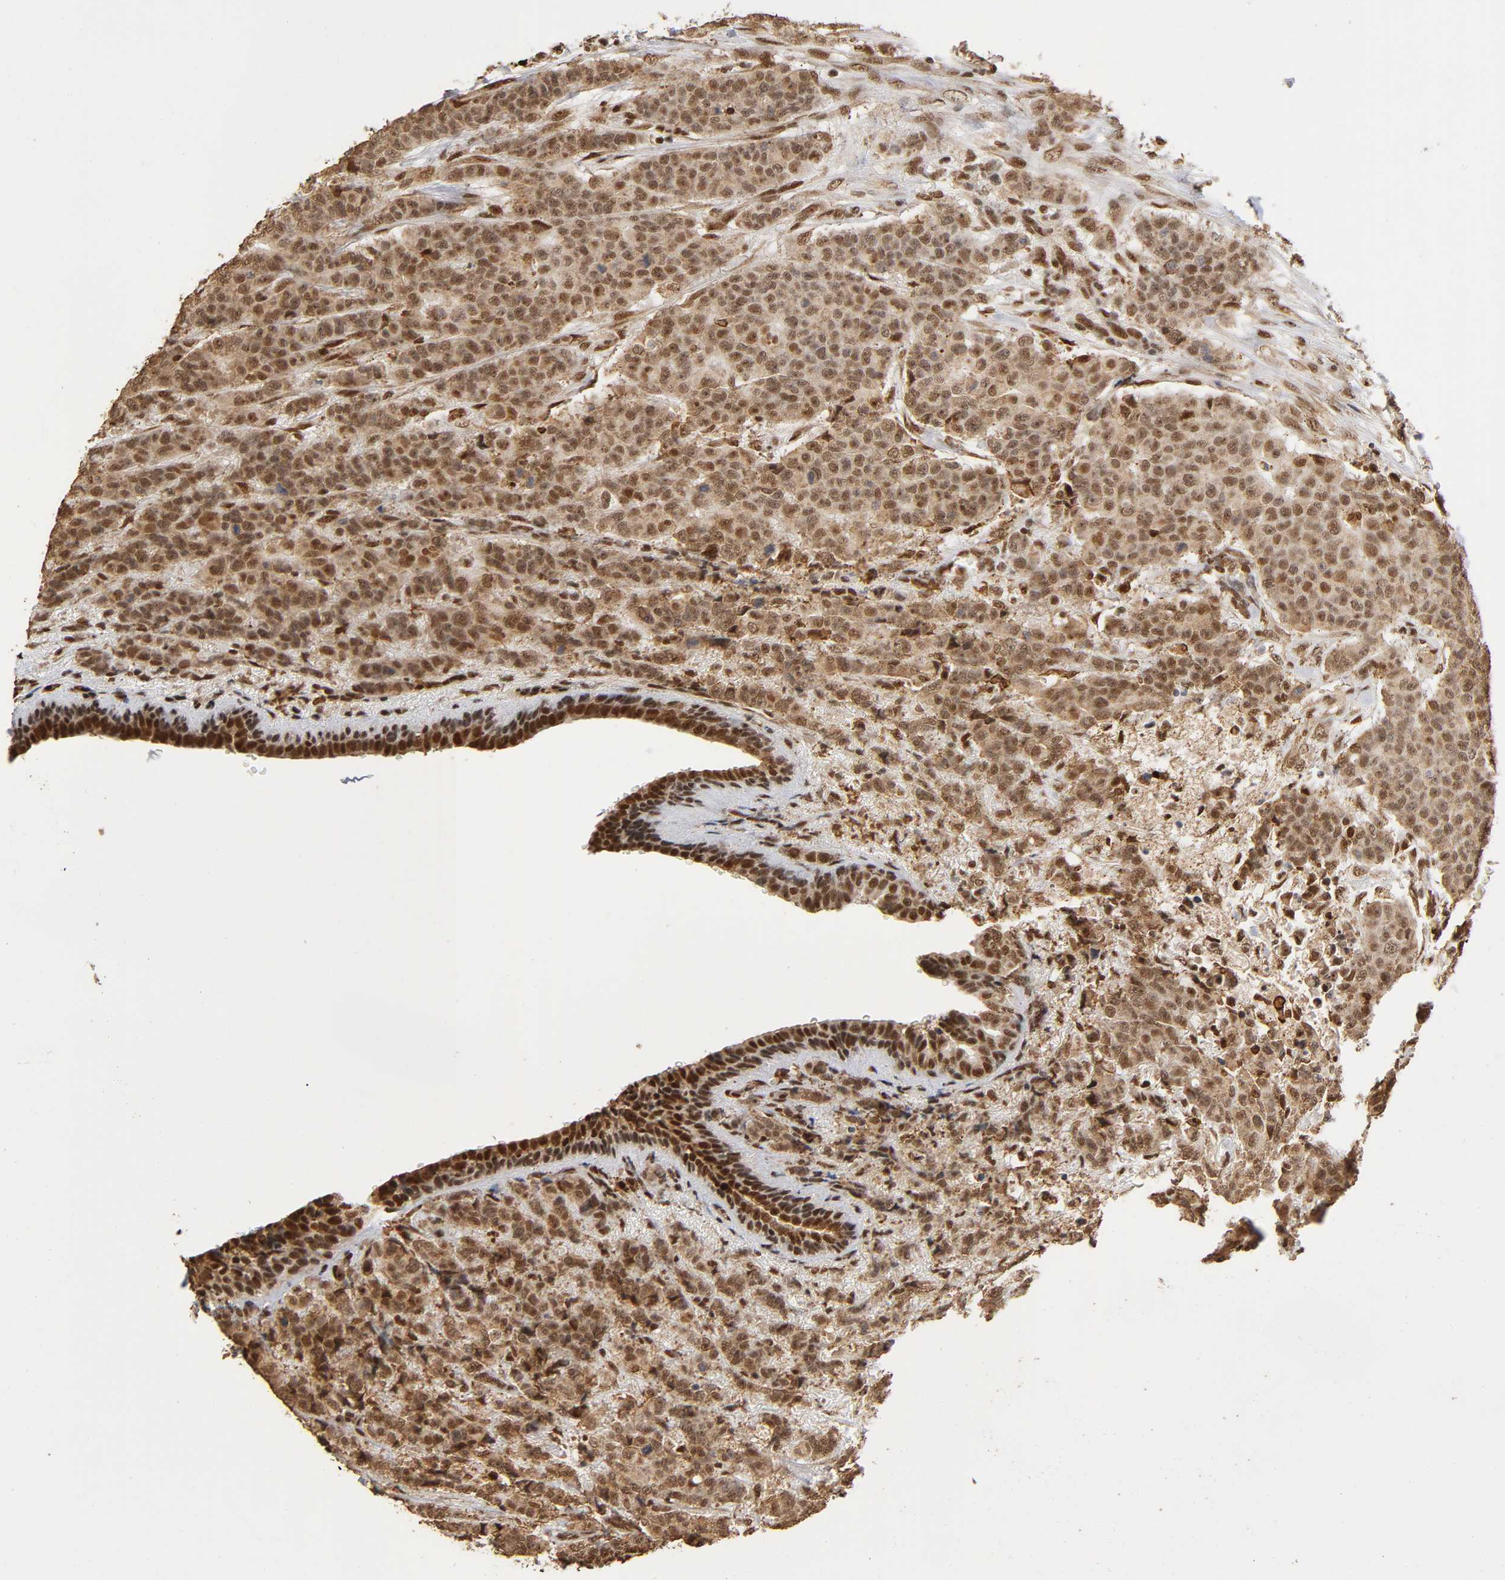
{"staining": {"intensity": "strong", "quantity": ">75%", "location": "cytoplasmic/membranous,nuclear"}, "tissue": "breast cancer", "cell_type": "Tumor cells", "image_type": "cancer", "snomed": [{"axis": "morphology", "description": "Duct carcinoma"}, {"axis": "topography", "description": "Breast"}], "caption": "Invasive ductal carcinoma (breast) stained with immunohistochemistry (IHC) exhibits strong cytoplasmic/membranous and nuclear staining in approximately >75% of tumor cells. (Stains: DAB (3,3'-diaminobenzidine) in brown, nuclei in blue, Microscopy: brightfield microscopy at high magnification).", "gene": "RNF122", "patient": {"sex": "female", "age": 40}}